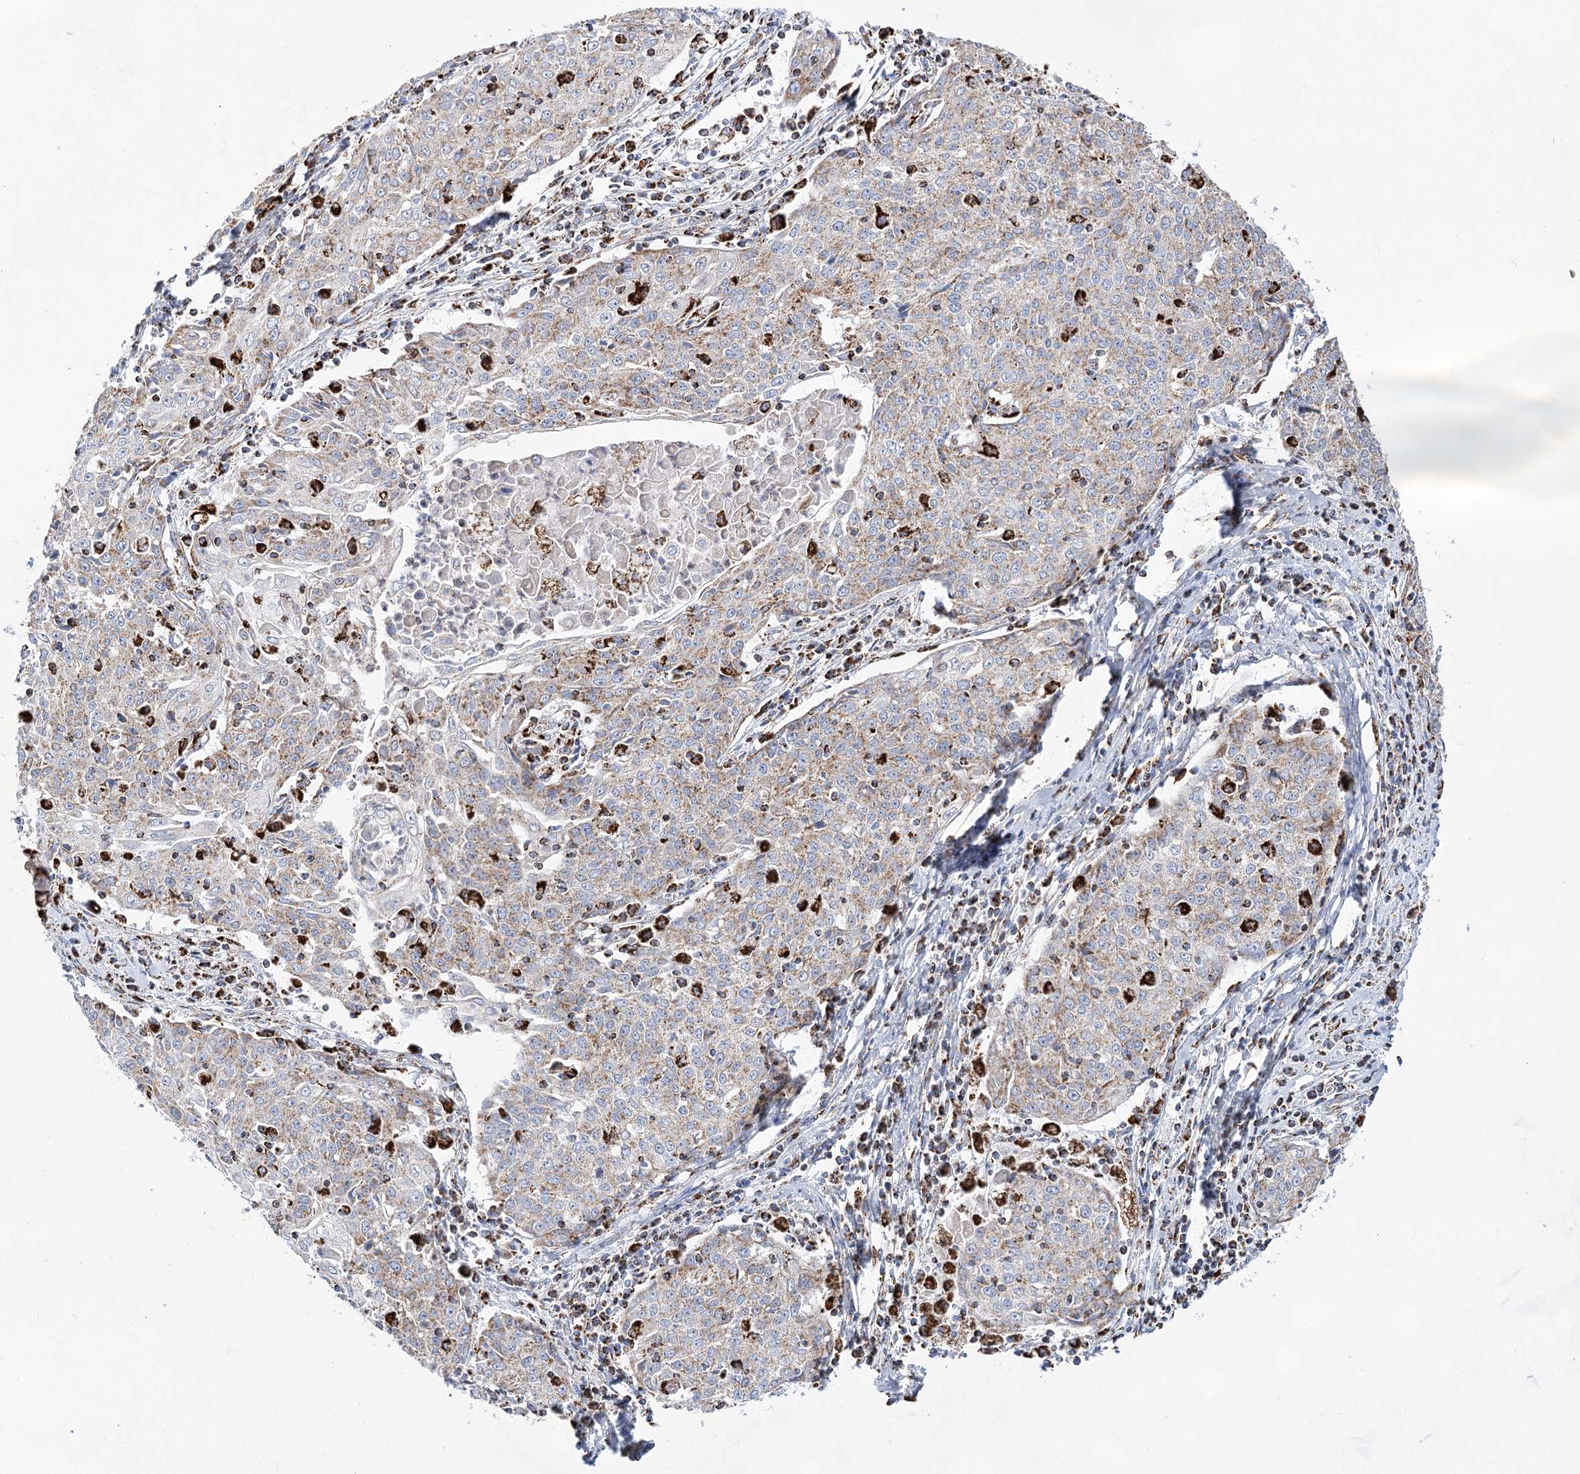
{"staining": {"intensity": "weak", "quantity": "25%-75%", "location": "cytoplasmic/membranous"}, "tissue": "cervical cancer", "cell_type": "Tumor cells", "image_type": "cancer", "snomed": [{"axis": "morphology", "description": "Squamous cell carcinoma, NOS"}, {"axis": "topography", "description": "Cervix"}], "caption": "A micrograph showing weak cytoplasmic/membranous staining in approximately 25%-75% of tumor cells in cervical cancer, as visualized by brown immunohistochemical staining.", "gene": "NADK2", "patient": {"sex": "female", "age": 48}}